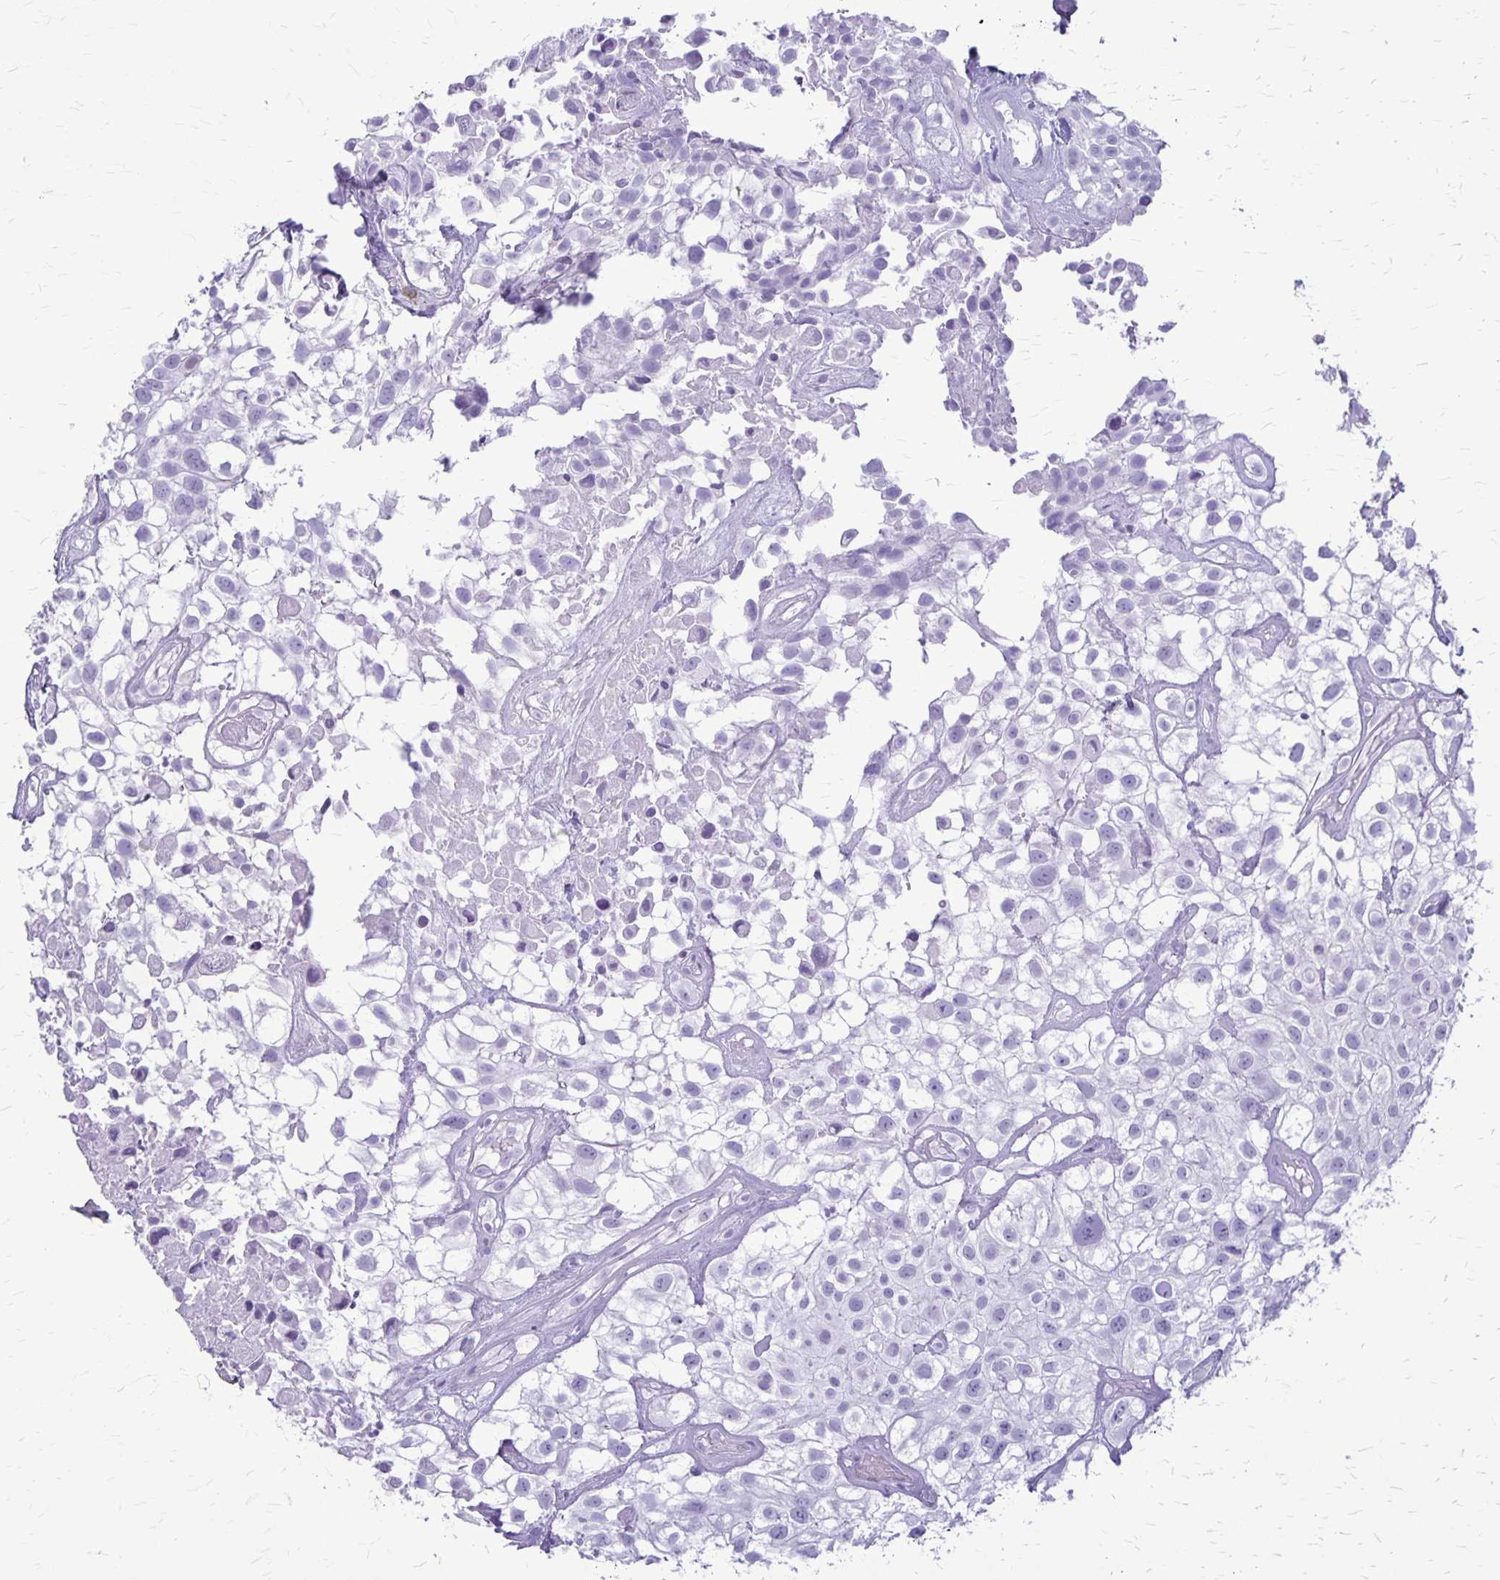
{"staining": {"intensity": "negative", "quantity": "none", "location": "none"}, "tissue": "urothelial cancer", "cell_type": "Tumor cells", "image_type": "cancer", "snomed": [{"axis": "morphology", "description": "Urothelial carcinoma, High grade"}, {"axis": "topography", "description": "Urinary bladder"}], "caption": "Immunohistochemical staining of human urothelial cancer demonstrates no significant expression in tumor cells. (DAB (3,3'-diaminobenzidine) immunohistochemistry (IHC), high magnification).", "gene": "RTN1", "patient": {"sex": "male", "age": 56}}